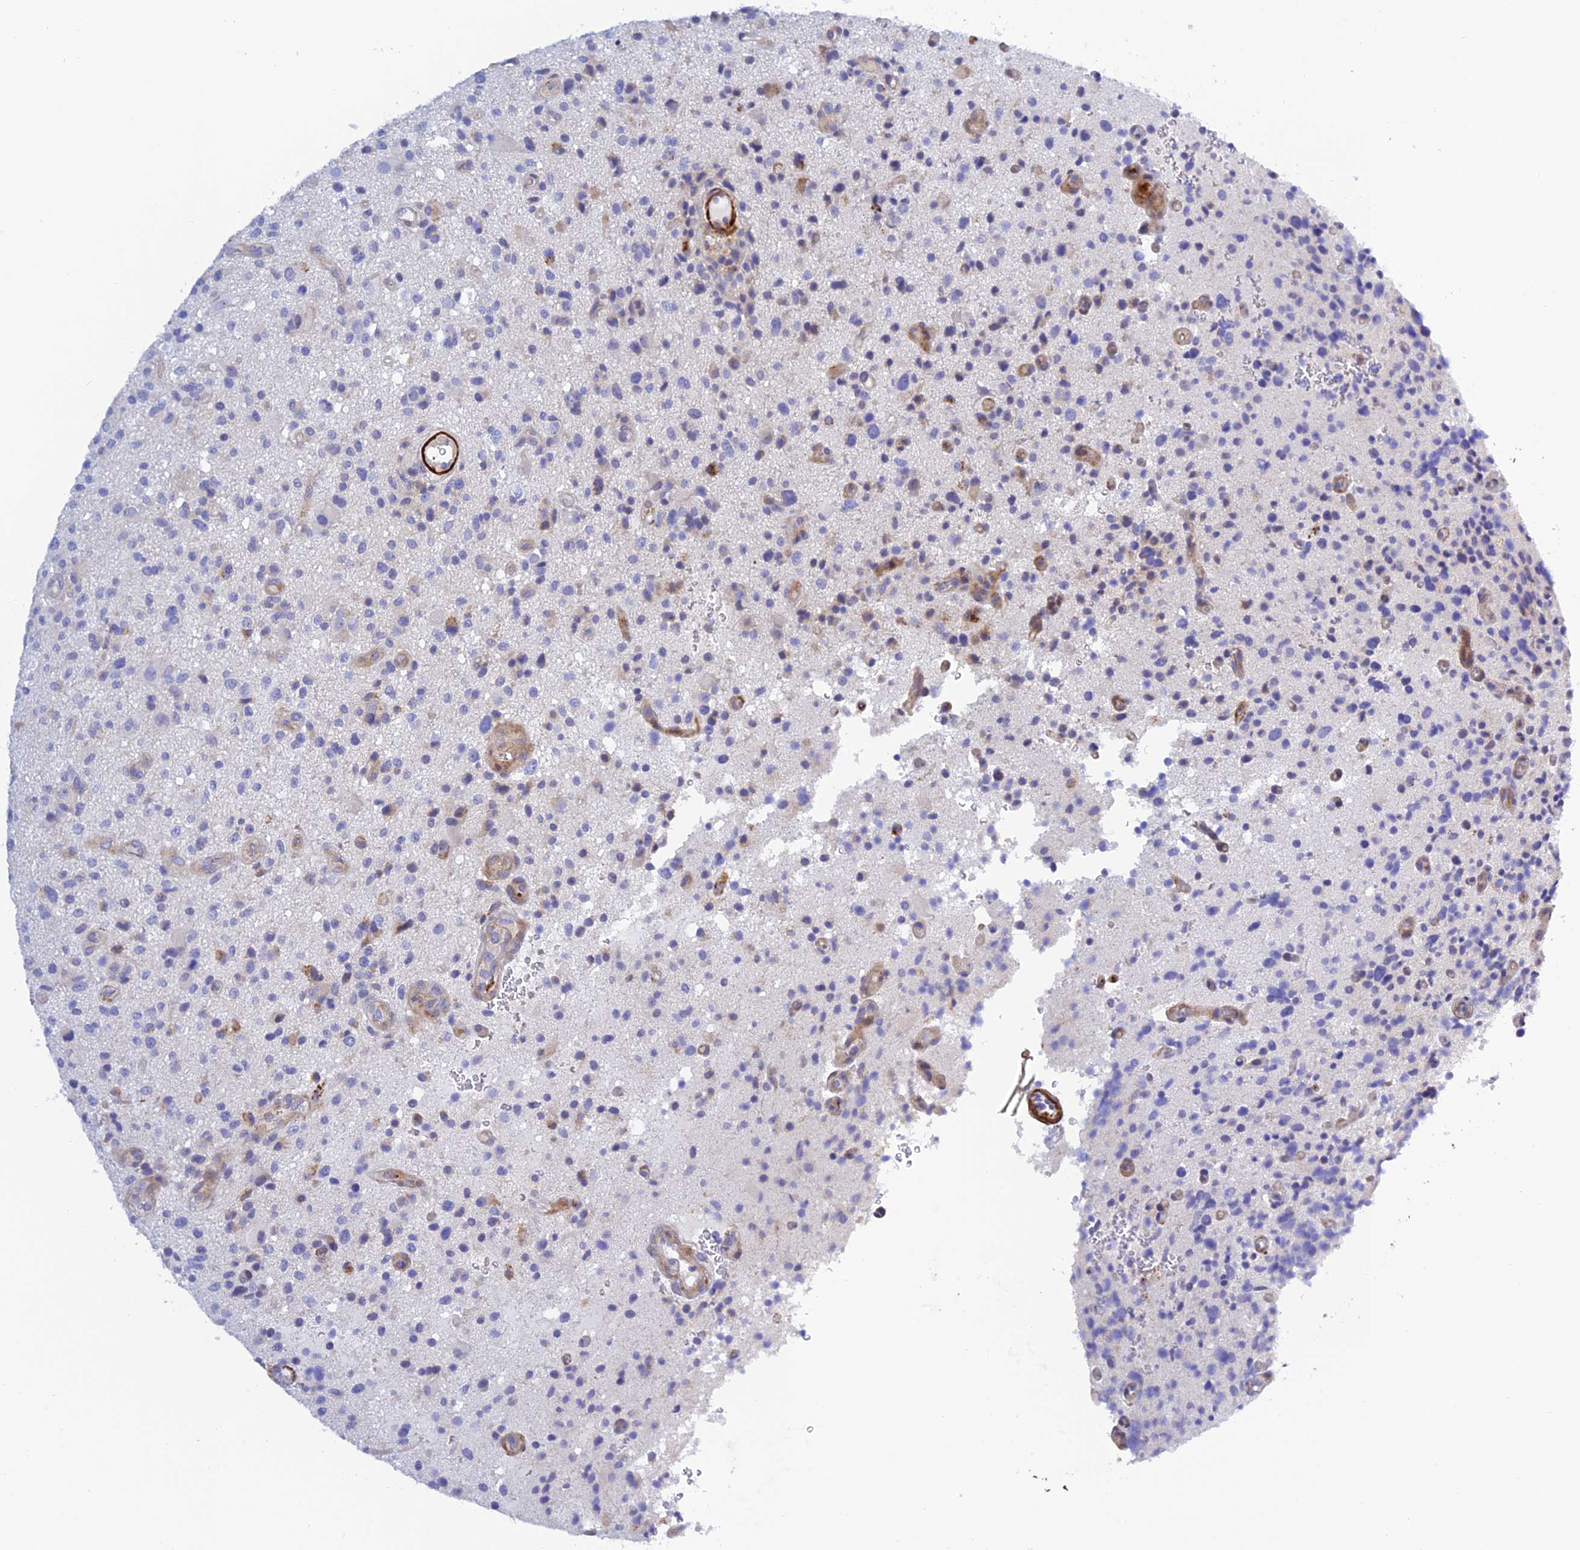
{"staining": {"intensity": "negative", "quantity": "none", "location": "none"}, "tissue": "glioma", "cell_type": "Tumor cells", "image_type": "cancer", "snomed": [{"axis": "morphology", "description": "Glioma, malignant, High grade"}, {"axis": "topography", "description": "Brain"}], "caption": "This is a histopathology image of immunohistochemistry staining of malignant high-grade glioma, which shows no positivity in tumor cells. (Immunohistochemistry, brightfield microscopy, high magnification).", "gene": "ZDHHC16", "patient": {"sex": "male", "age": 47}}